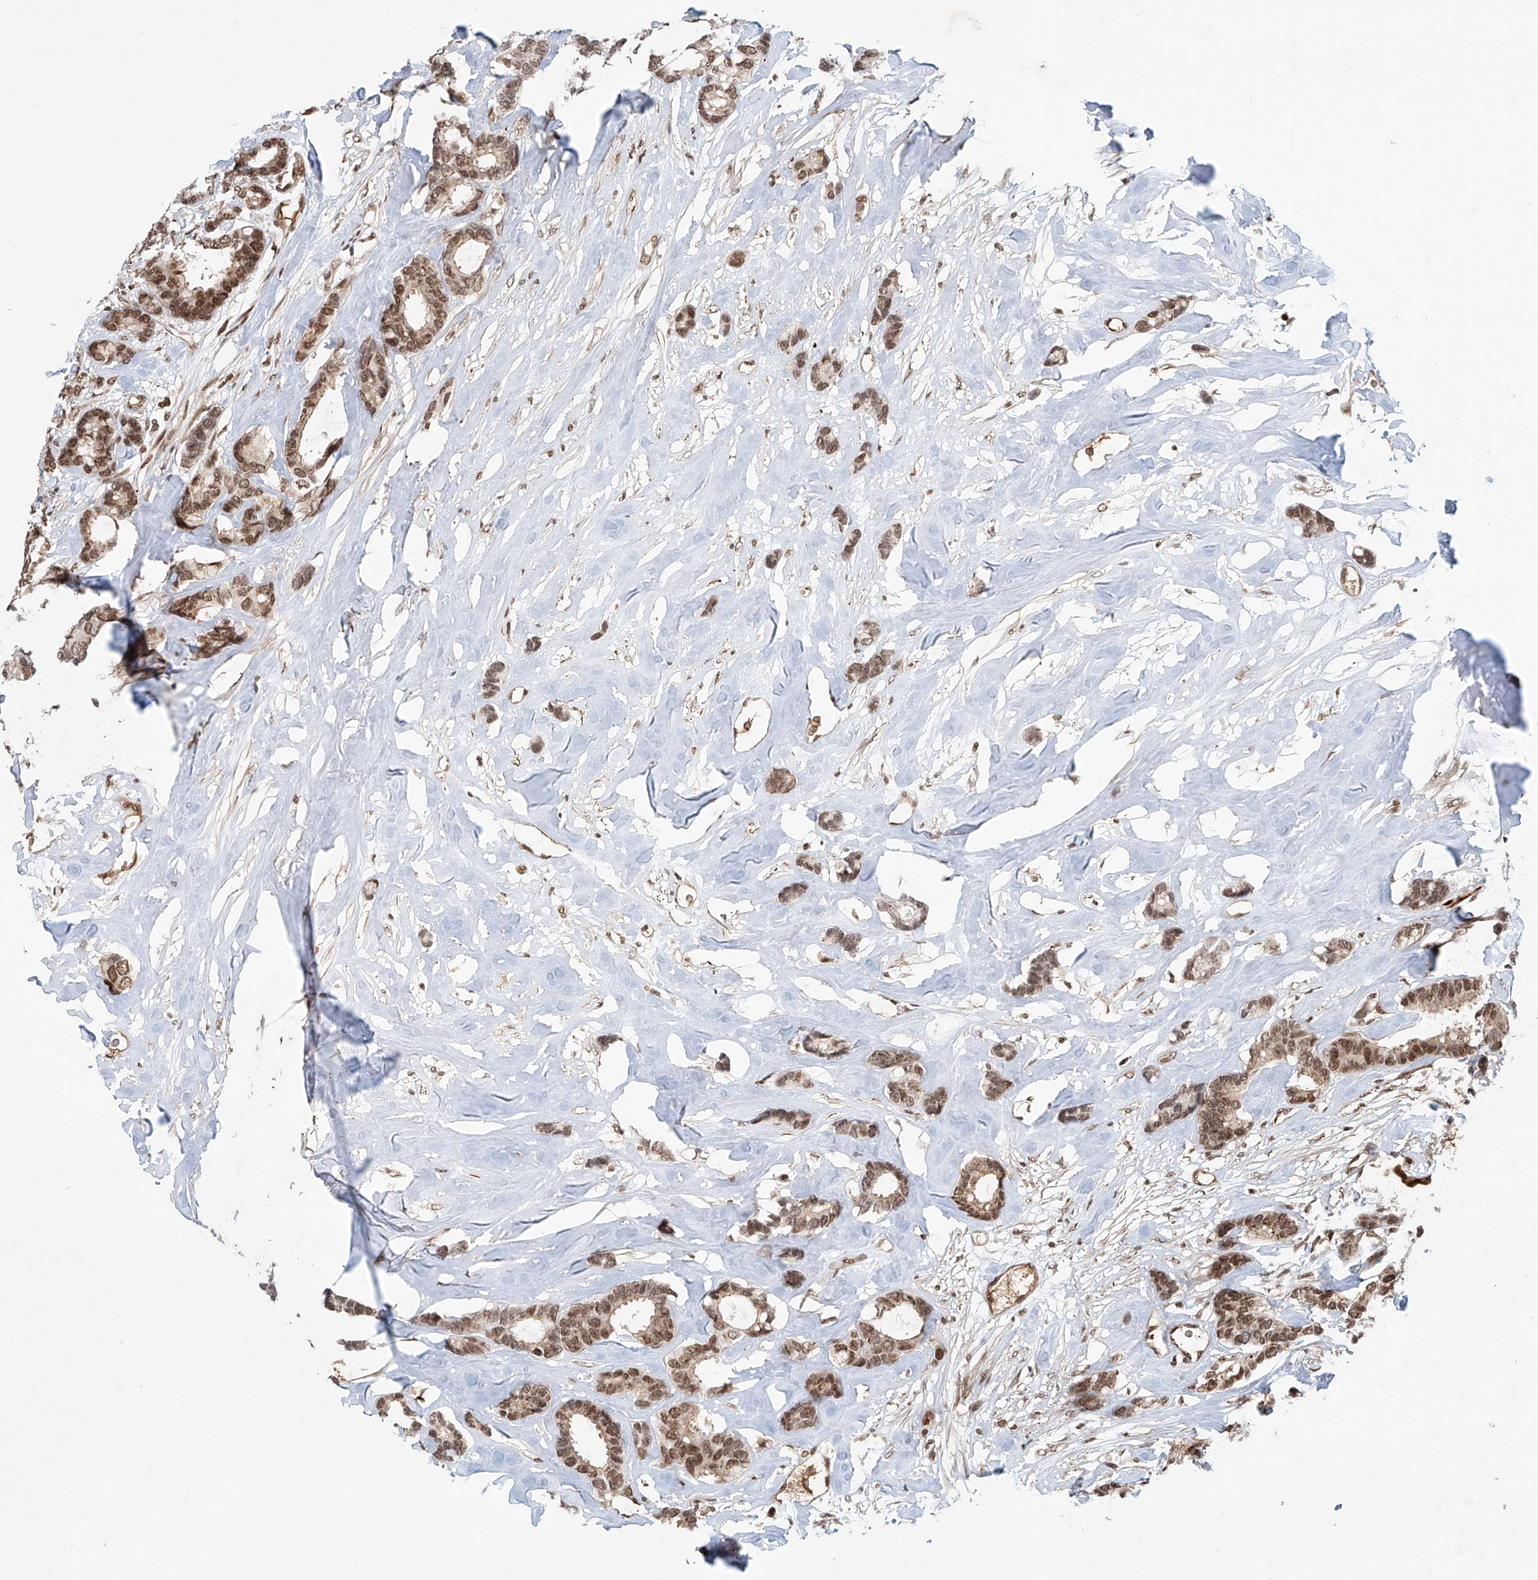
{"staining": {"intensity": "moderate", "quantity": ">75%", "location": "nuclear"}, "tissue": "breast cancer", "cell_type": "Tumor cells", "image_type": "cancer", "snomed": [{"axis": "morphology", "description": "Duct carcinoma"}, {"axis": "topography", "description": "Breast"}], "caption": "A micrograph of breast invasive ductal carcinoma stained for a protein reveals moderate nuclear brown staining in tumor cells.", "gene": "ZNF470", "patient": {"sex": "female", "age": 87}}